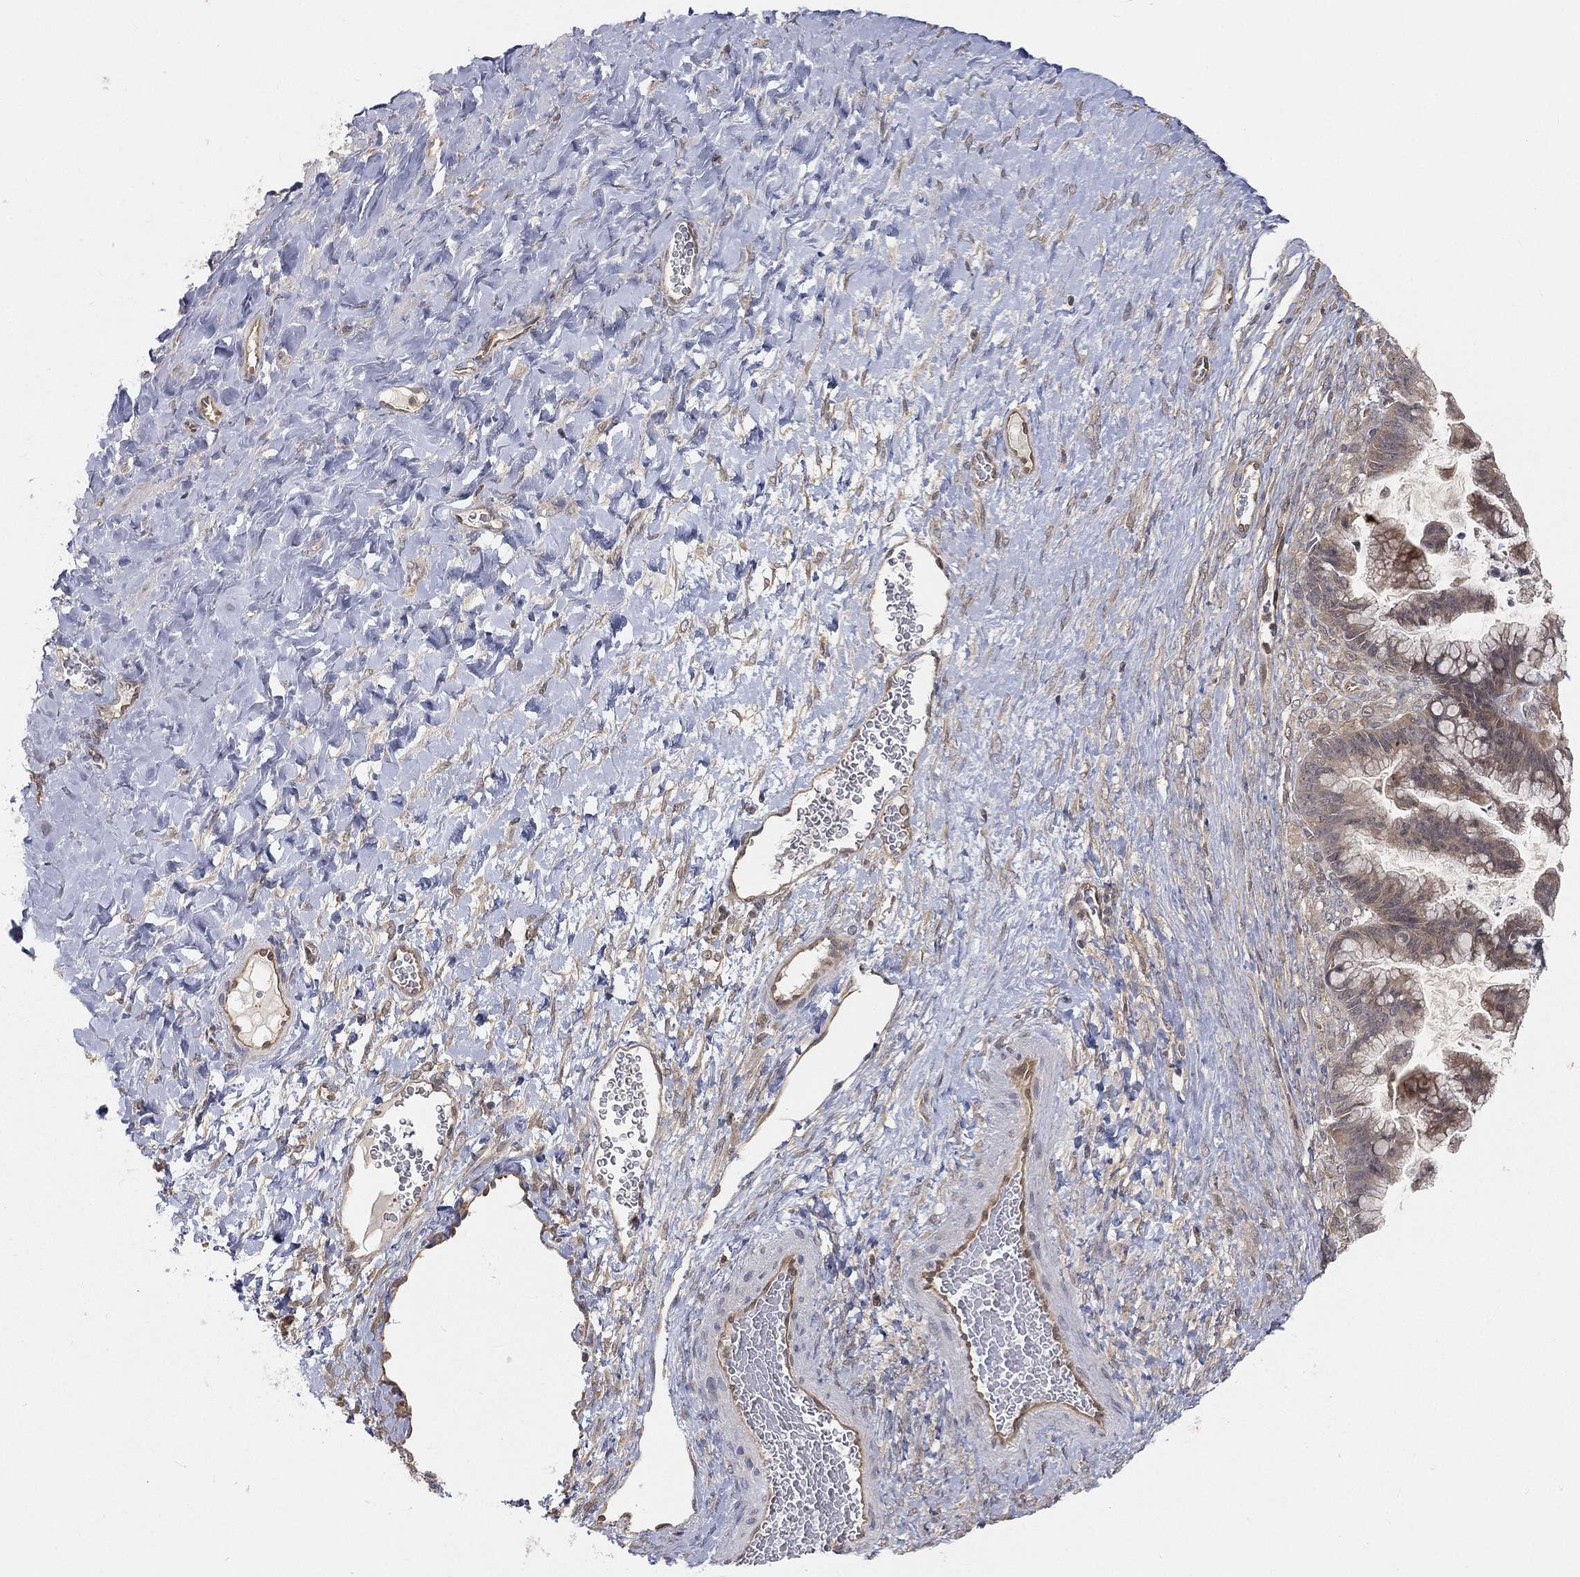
{"staining": {"intensity": "weak", "quantity": ">75%", "location": "cytoplasmic/membranous"}, "tissue": "ovarian cancer", "cell_type": "Tumor cells", "image_type": "cancer", "snomed": [{"axis": "morphology", "description": "Cystadenocarcinoma, mucinous, NOS"}, {"axis": "topography", "description": "Ovary"}], "caption": "Protein staining by immunohistochemistry (IHC) exhibits weak cytoplasmic/membranous staining in about >75% of tumor cells in ovarian cancer.", "gene": "MAPK1", "patient": {"sex": "female", "age": 67}}